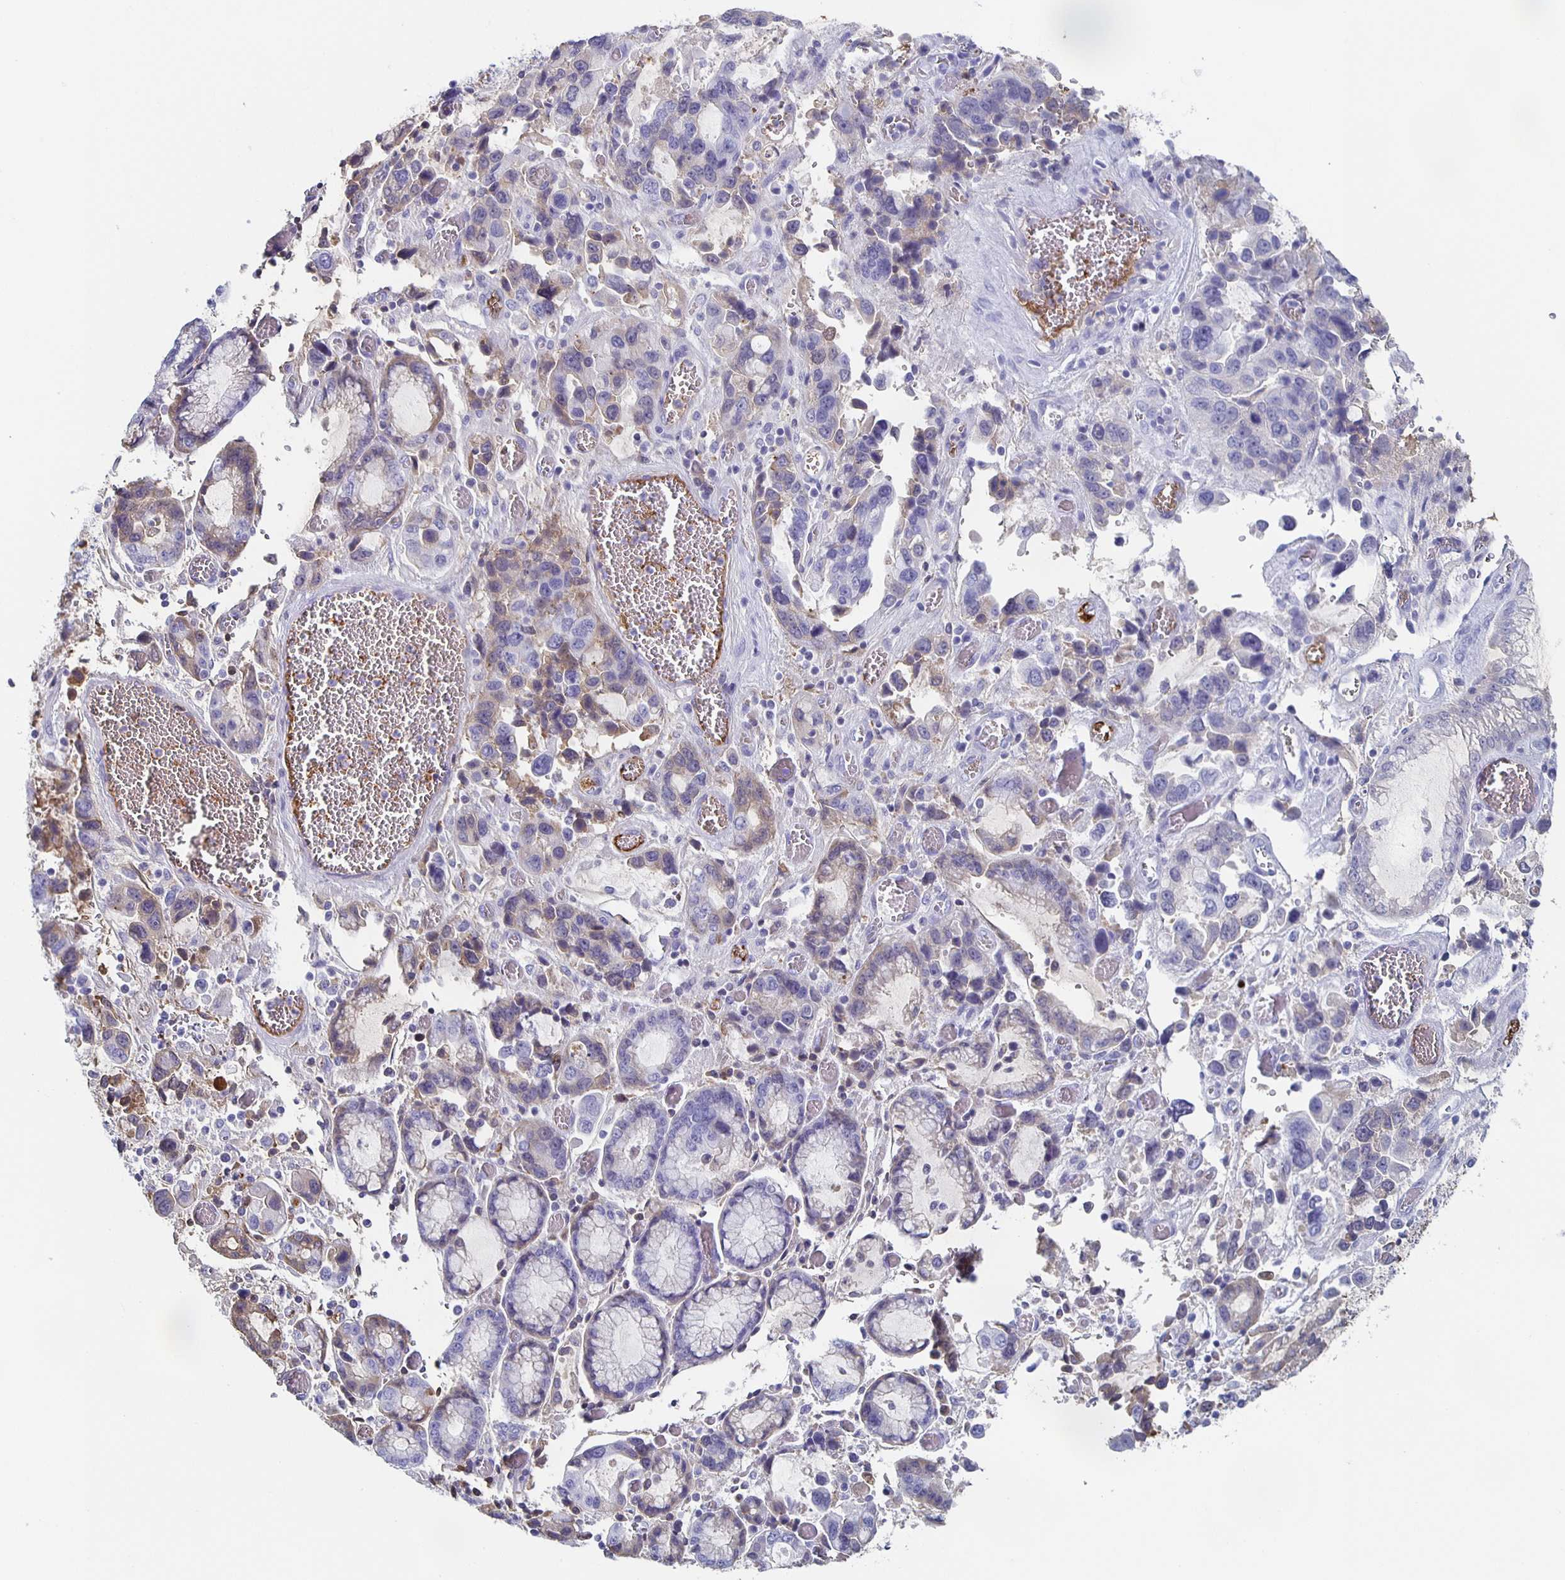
{"staining": {"intensity": "weak", "quantity": "<25%", "location": "cytoplasmic/membranous"}, "tissue": "stomach cancer", "cell_type": "Tumor cells", "image_type": "cancer", "snomed": [{"axis": "morphology", "description": "Adenocarcinoma, NOS"}, {"axis": "topography", "description": "Stomach, upper"}], "caption": "Tumor cells show no significant staining in stomach adenocarcinoma.", "gene": "FGA", "patient": {"sex": "female", "age": 81}}